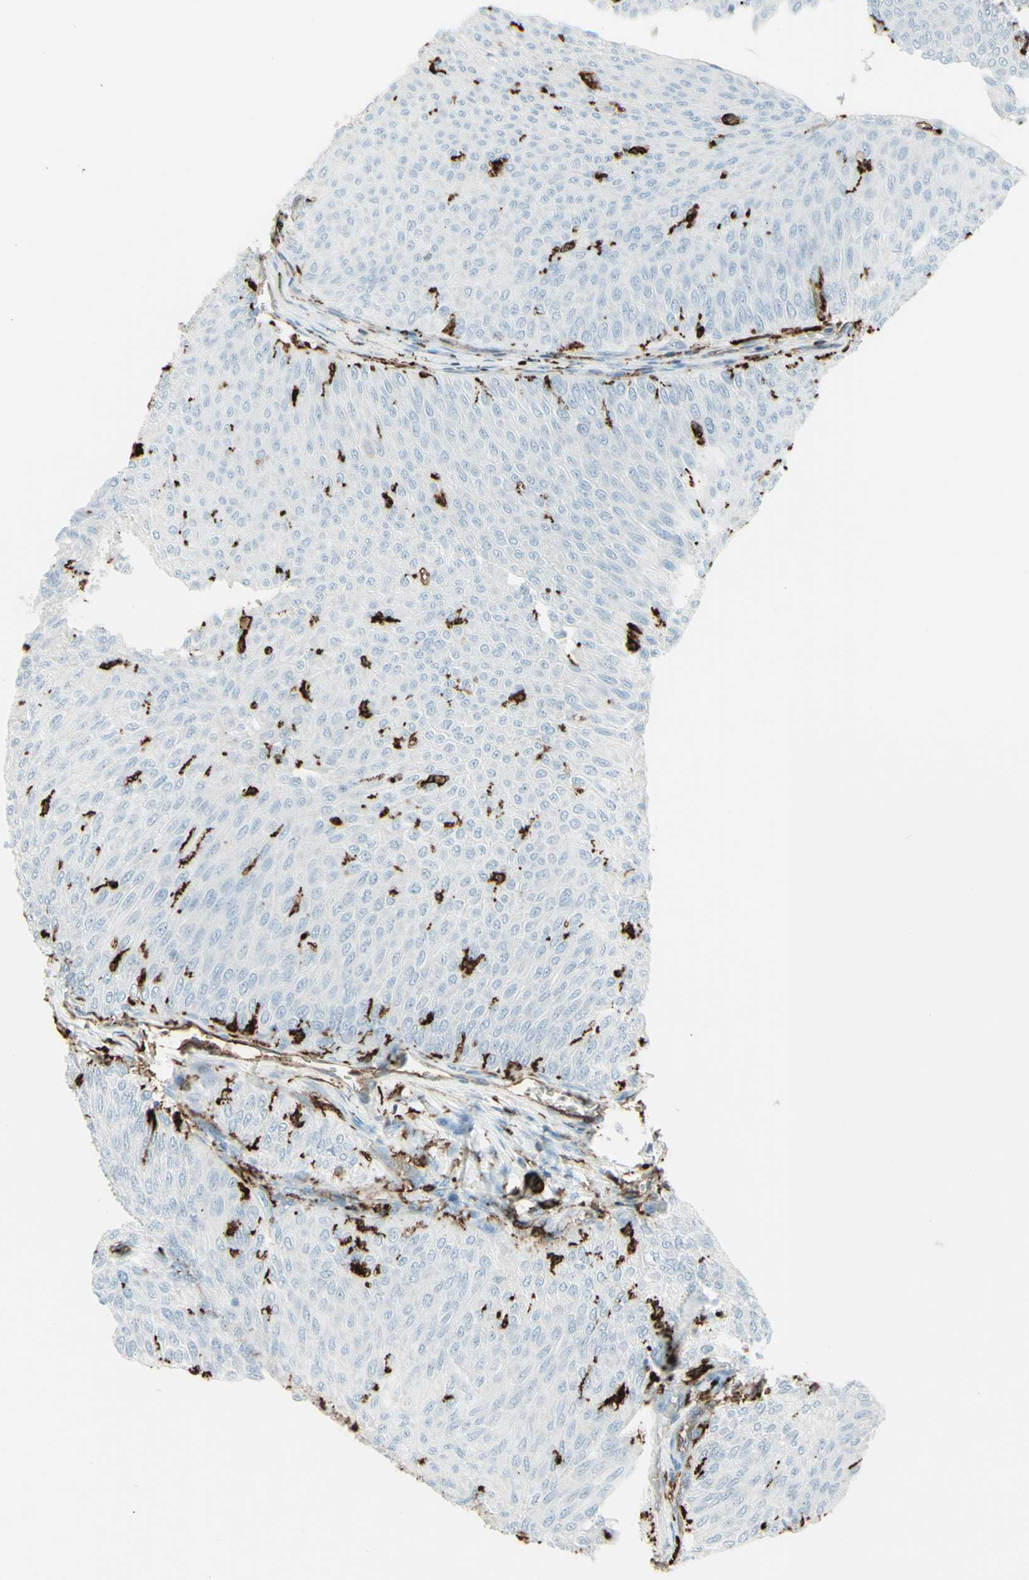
{"staining": {"intensity": "negative", "quantity": "none", "location": "none"}, "tissue": "urothelial cancer", "cell_type": "Tumor cells", "image_type": "cancer", "snomed": [{"axis": "morphology", "description": "Urothelial carcinoma, Low grade"}, {"axis": "topography", "description": "Urinary bladder"}], "caption": "An immunohistochemistry image of urothelial carcinoma (low-grade) is shown. There is no staining in tumor cells of urothelial carcinoma (low-grade).", "gene": "HLA-DPB1", "patient": {"sex": "male", "age": 78}}